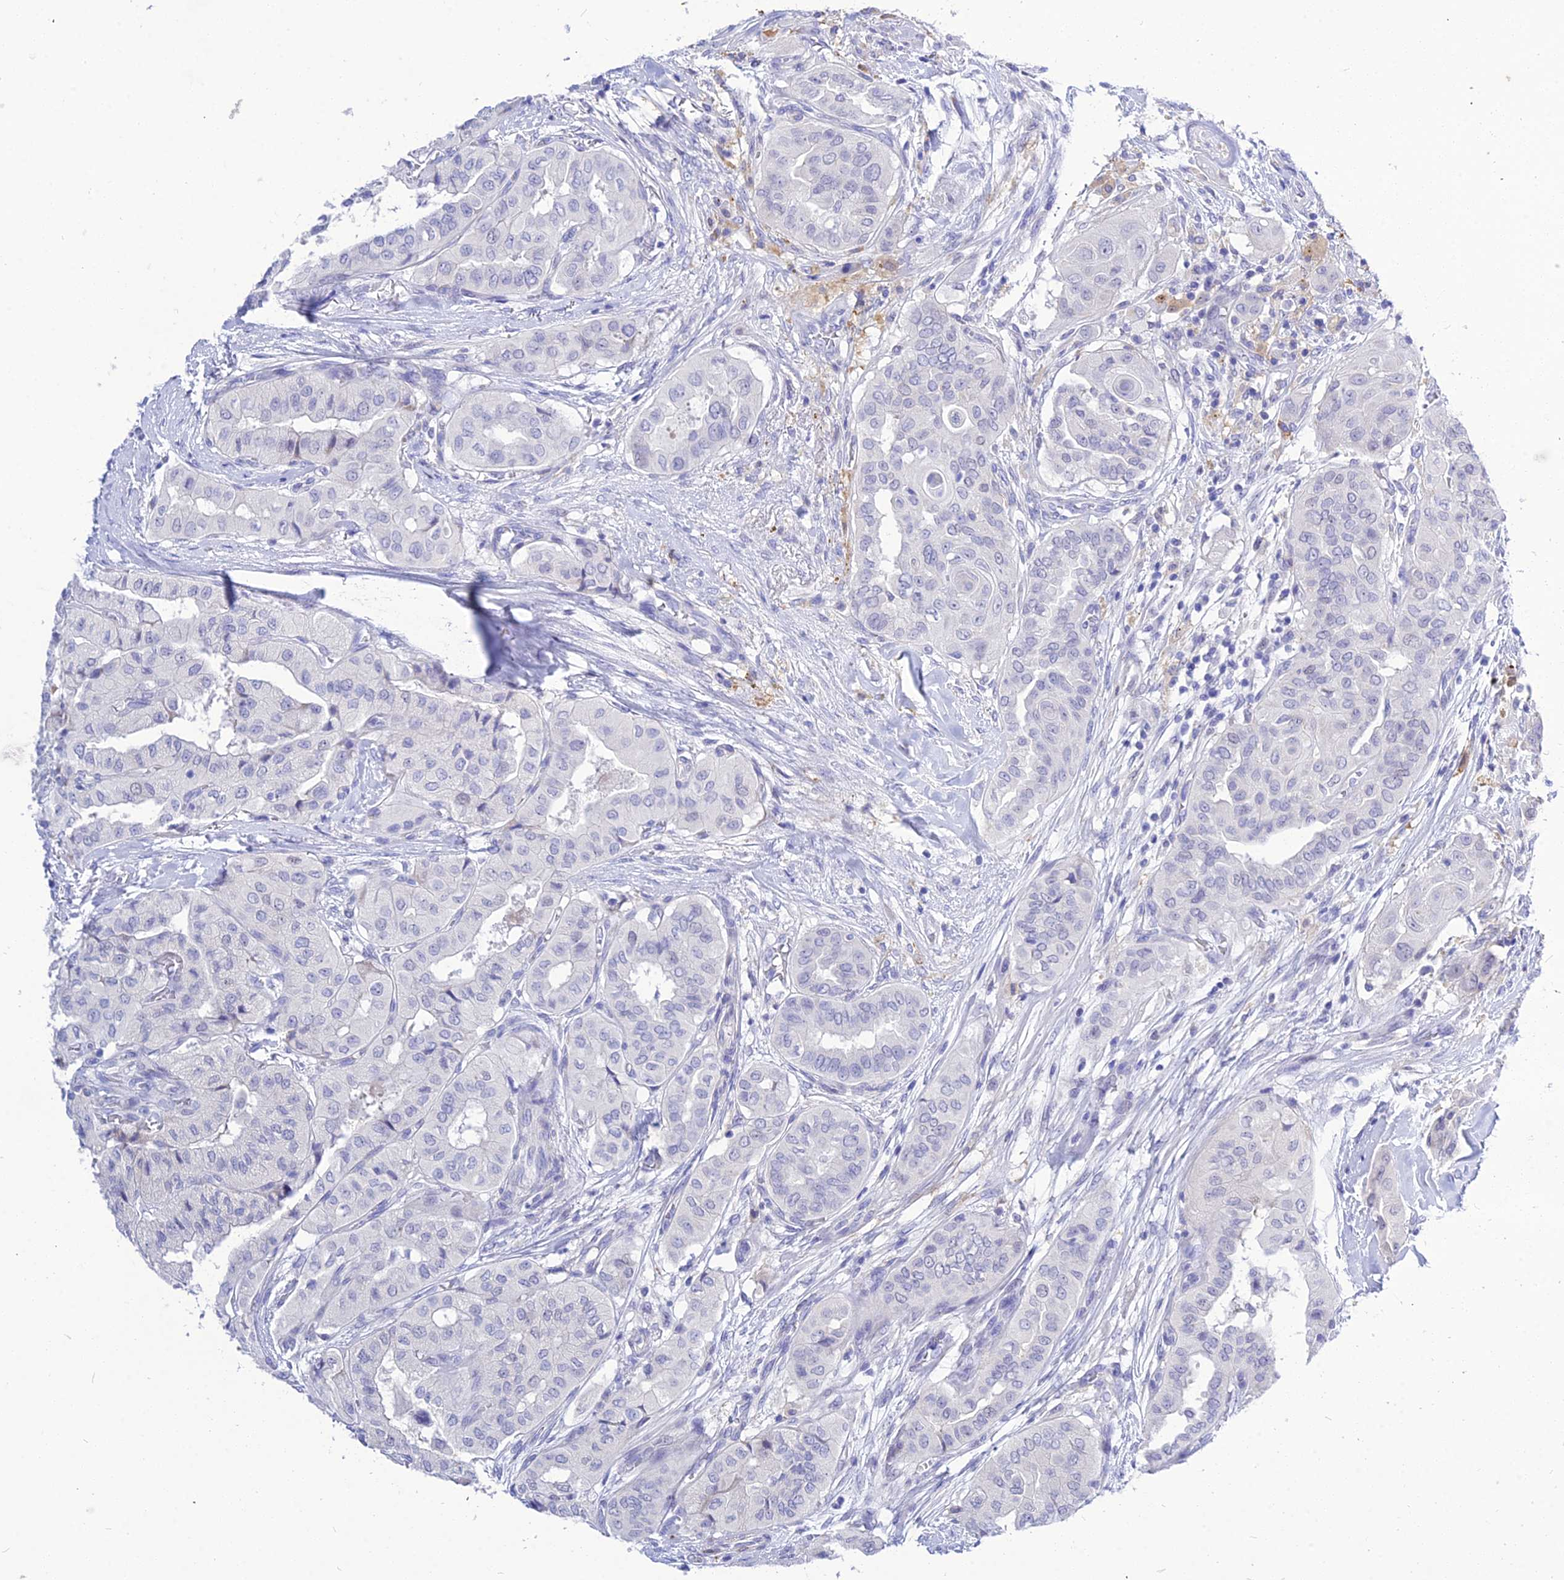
{"staining": {"intensity": "negative", "quantity": "none", "location": "none"}, "tissue": "thyroid cancer", "cell_type": "Tumor cells", "image_type": "cancer", "snomed": [{"axis": "morphology", "description": "Papillary adenocarcinoma, NOS"}, {"axis": "topography", "description": "Thyroid gland"}], "caption": "Immunohistochemistry histopathology image of thyroid cancer stained for a protein (brown), which exhibits no expression in tumor cells. (DAB IHC with hematoxylin counter stain).", "gene": "DEFB107A", "patient": {"sex": "female", "age": 59}}